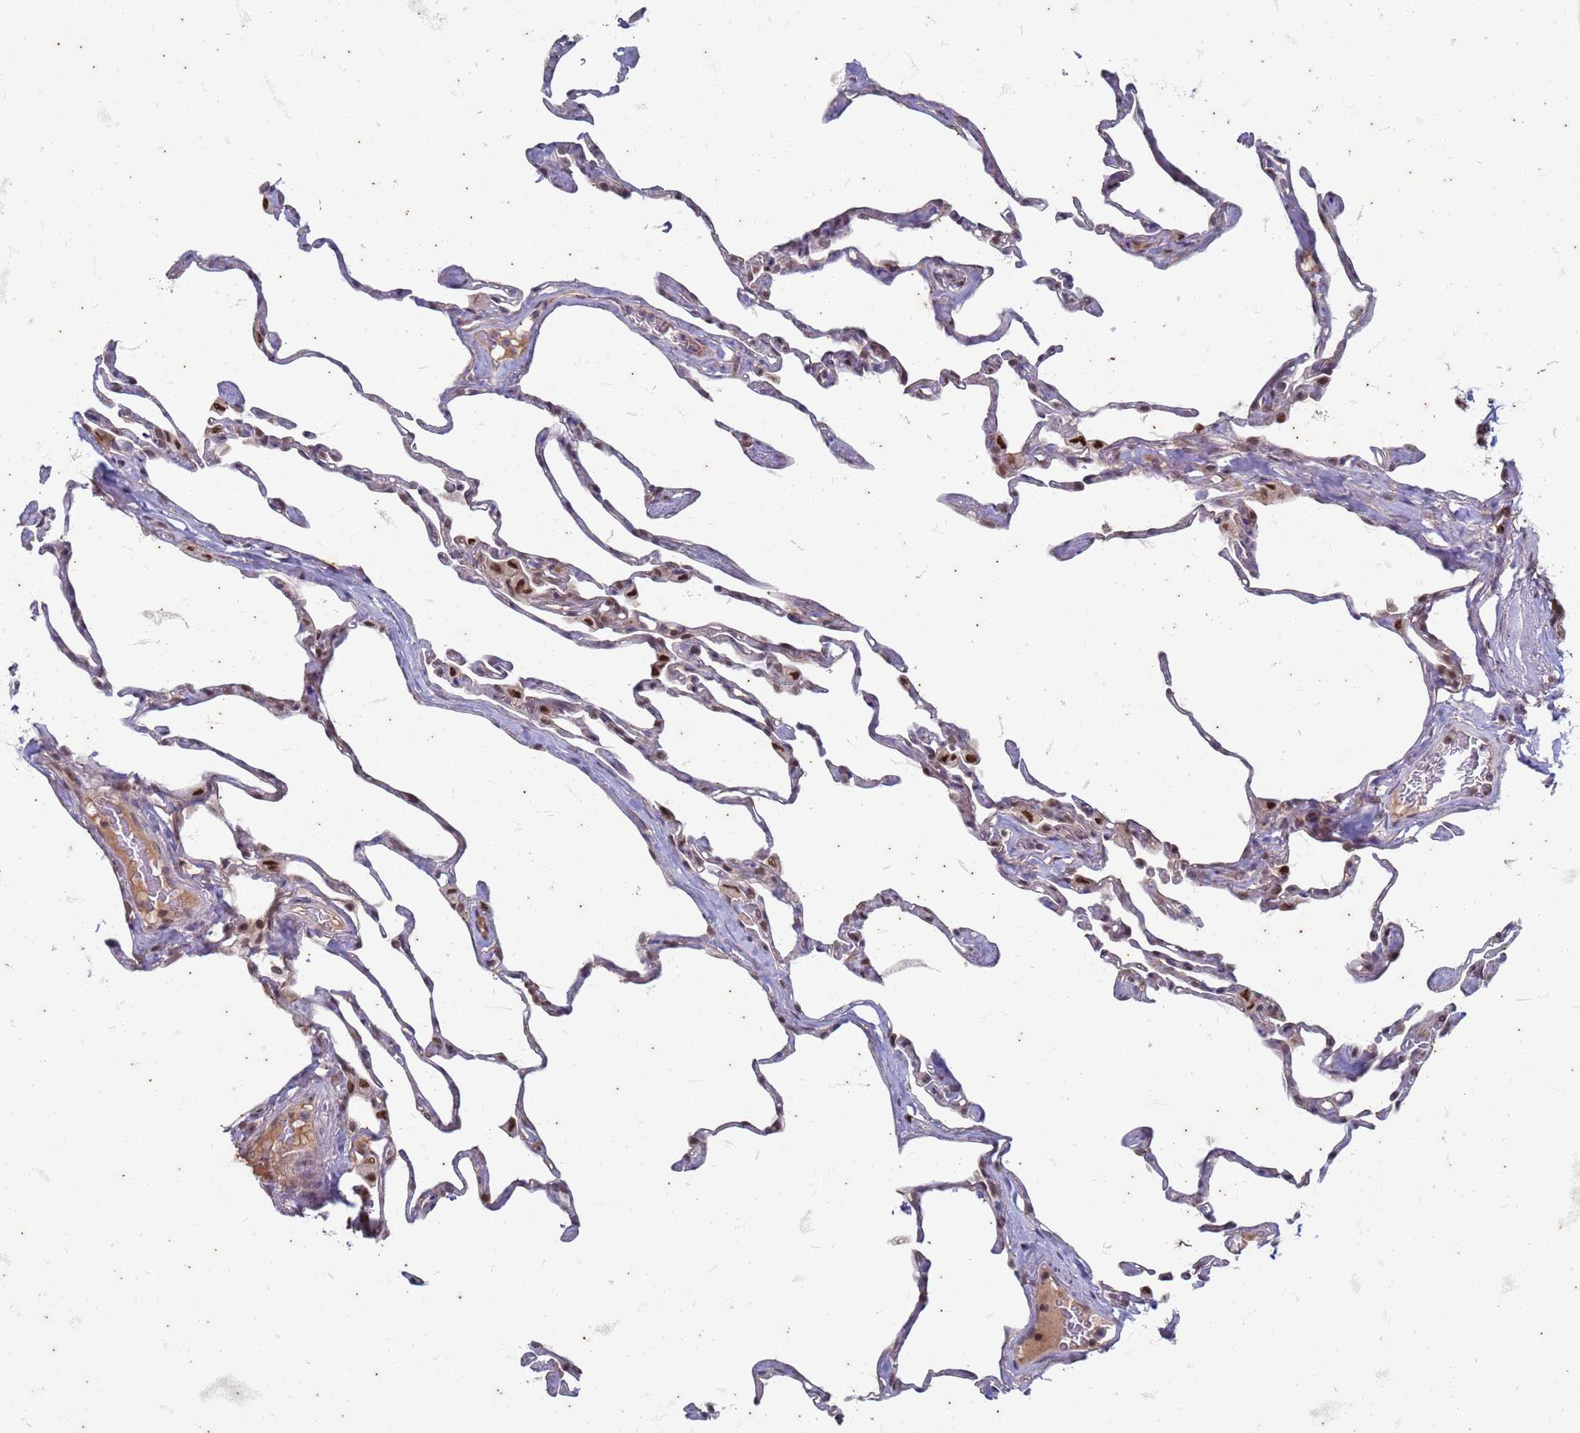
{"staining": {"intensity": "moderate", "quantity": "<25%", "location": "nuclear"}, "tissue": "lung", "cell_type": "Alveolar cells", "image_type": "normal", "snomed": [{"axis": "morphology", "description": "Normal tissue, NOS"}, {"axis": "topography", "description": "Lung"}], "caption": "This image demonstrates immunohistochemistry (IHC) staining of unremarkable human lung, with low moderate nuclear staining in approximately <25% of alveolar cells.", "gene": "TRMT6", "patient": {"sex": "male", "age": 65}}